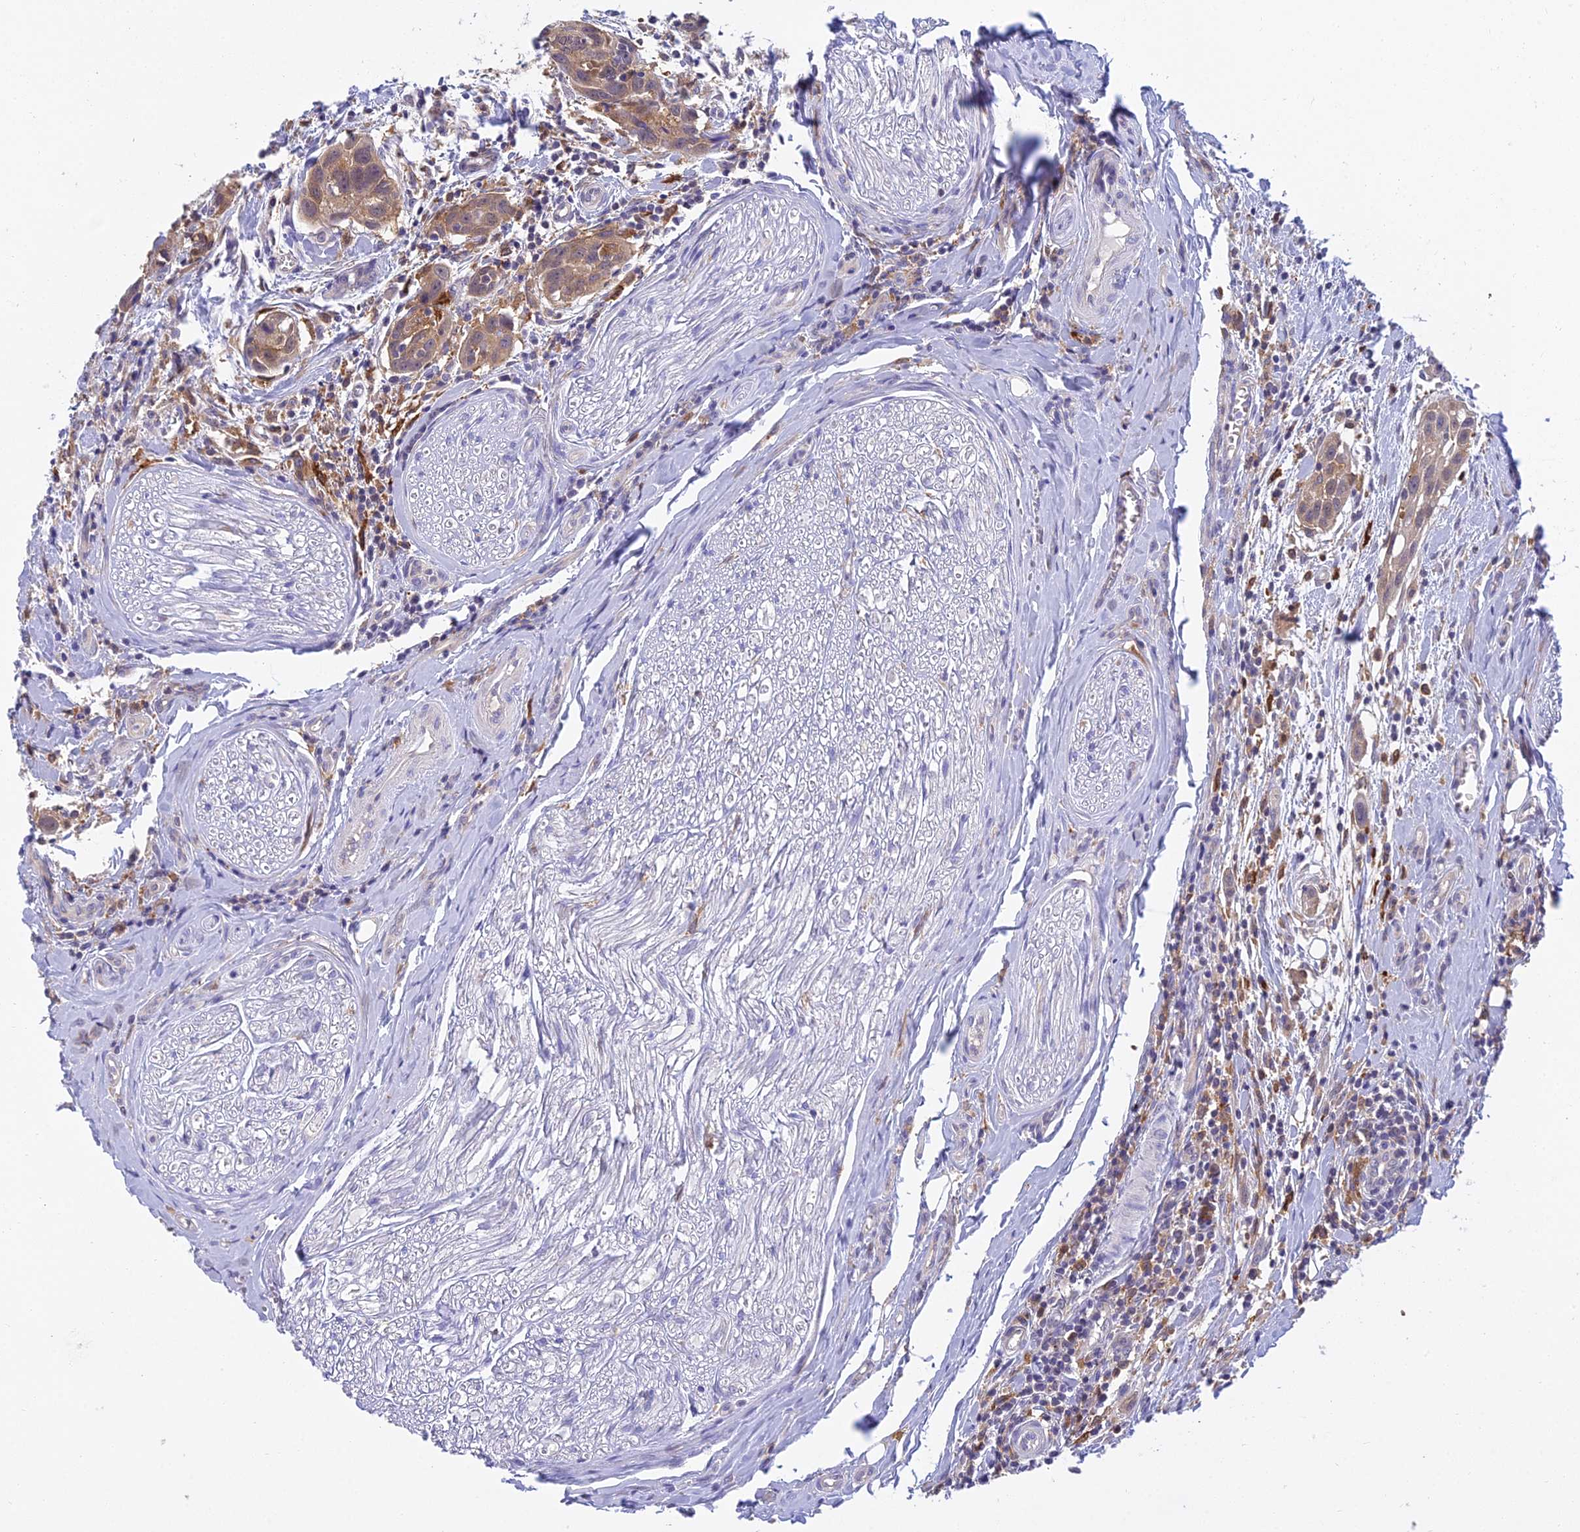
{"staining": {"intensity": "moderate", "quantity": ">75%", "location": "cytoplasmic/membranous"}, "tissue": "head and neck cancer", "cell_type": "Tumor cells", "image_type": "cancer", "snomed": [{"axis": "morphology", "description": "Squamous cell carcinoma, NOS"}, {"axis": "topography", "description": "Oral tissue"}, {"axis": "topography", "description": "Head-Neck"}], "caption": "Tumor cells reveal medium levels of moderate cytoplasmic/membranous positivity in approximately >75% of cells in human head and neck squamous cell carcinoma.", "gene": "UBE2G1", "patient": {"sex": "female", "age": 50}}